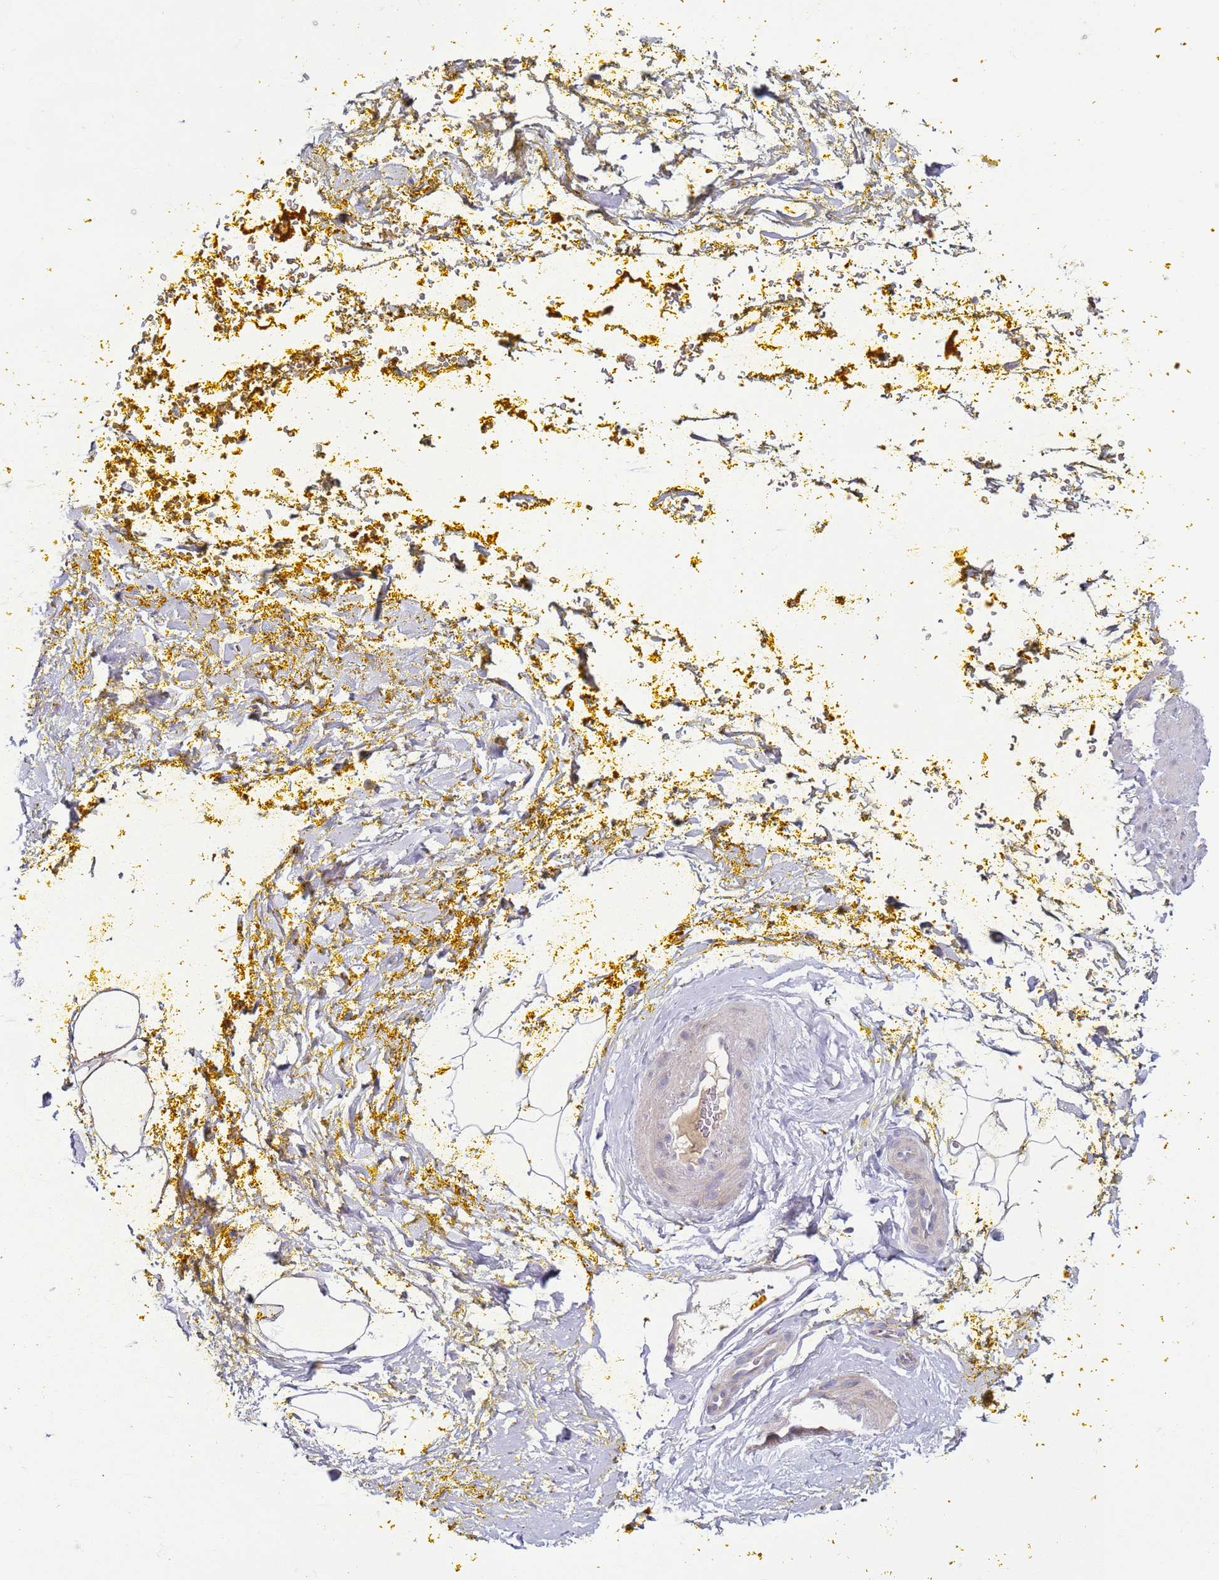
{"staining": {"intensity": "negative", "quantity": "none", "location": "none"}, "tissue": "adipose tissue", "cell_type": "Adipocytes", "image_type": "normal", "snomed": [{"axis": "morphology", "description": "Normal tissue, NOS"}, {"axis": "morphology", "description": "Adenocarcinoma, Low grade"}, {"axis": "topography", "description": "Prostate"}, {"axis": "topography", "description": "Peripheral nerve tissue"}], "caption": "A high-resolution photomicrograph shows IHC staining of benign adipose tissue, which shows no significant positivity in adipocytes.", "gene": "NPAP1", "patient": {"sex": "male", "age": 63}}